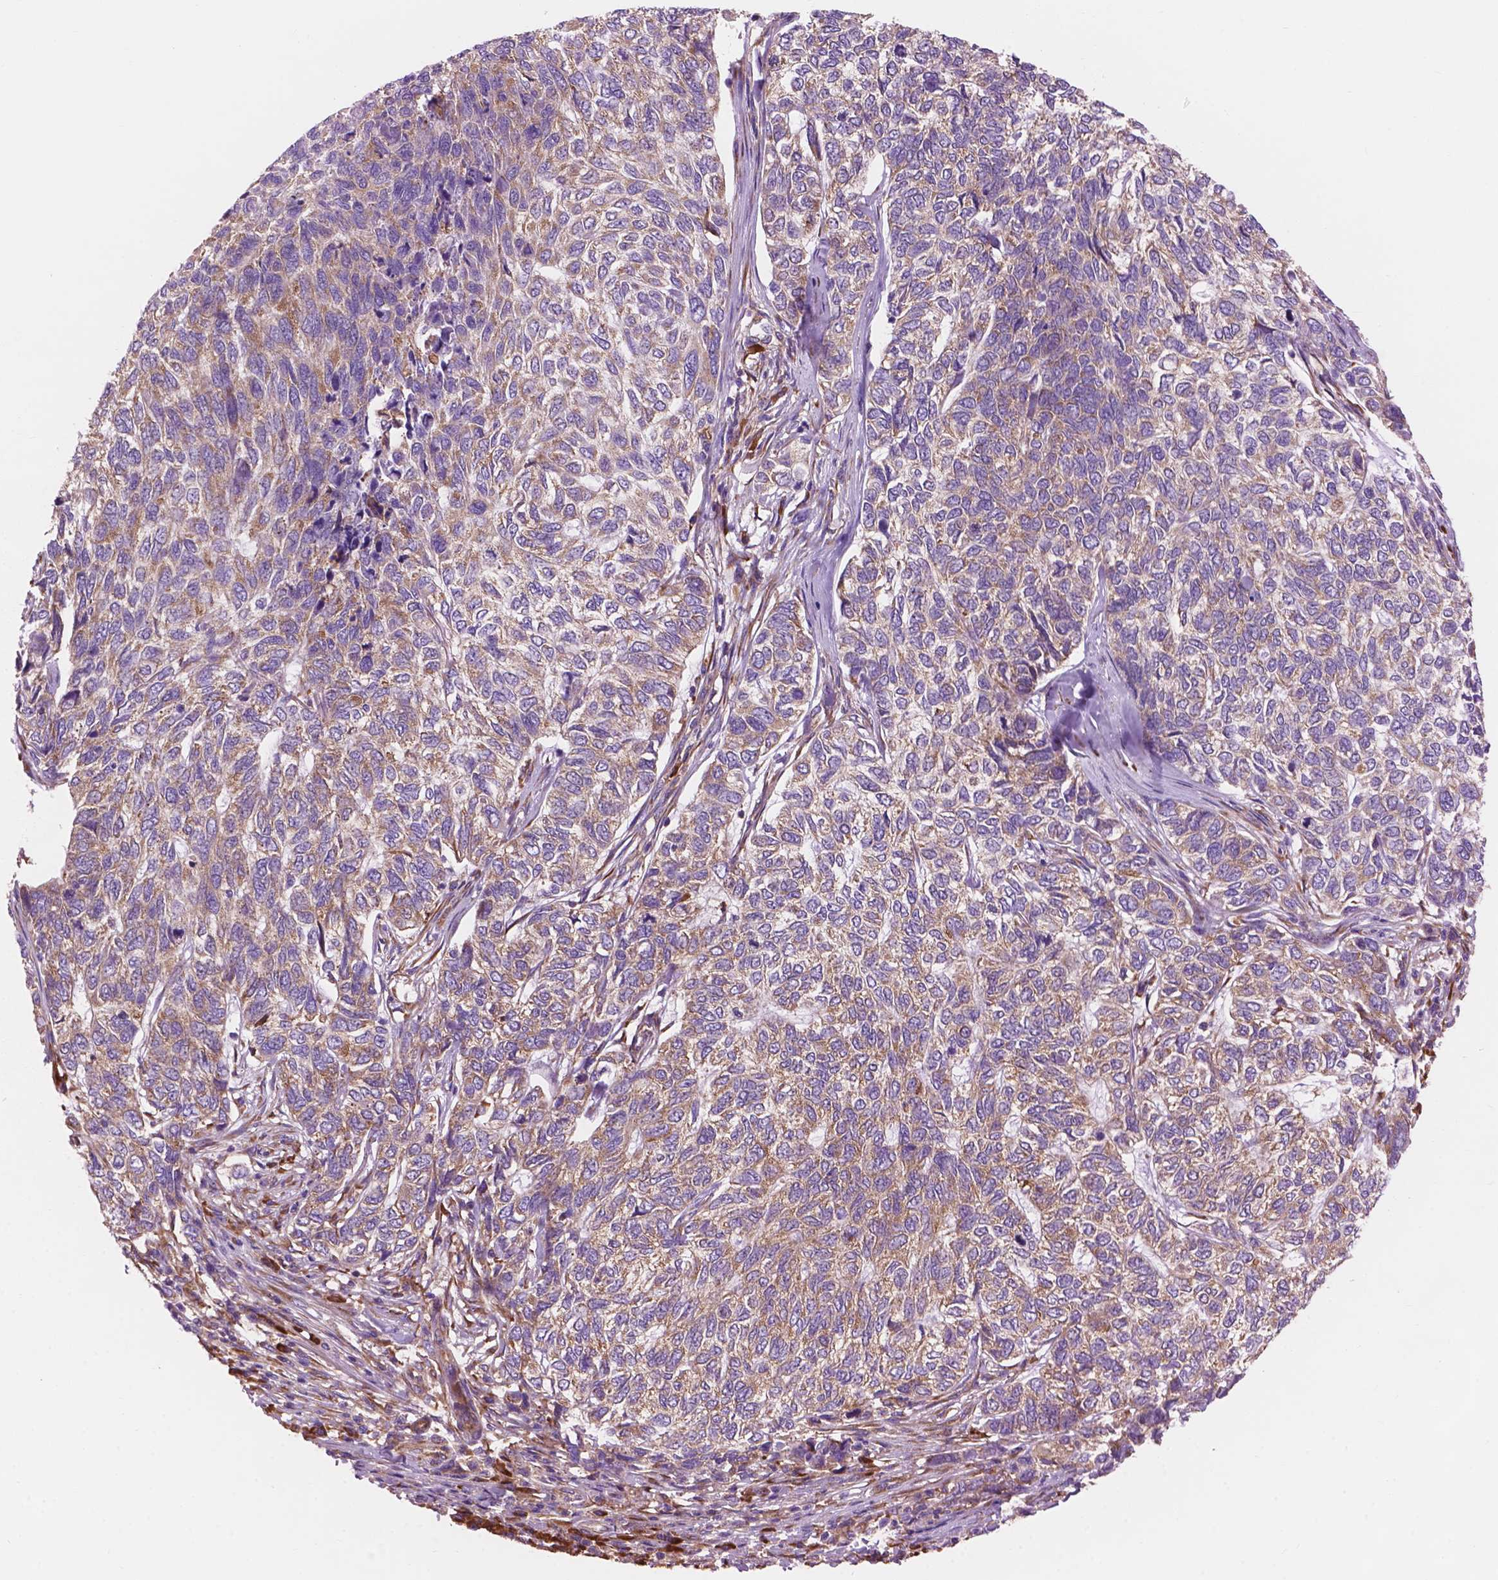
{"staining": {"intensity": "weak", "quantity": ">75%", "location": "cytoplasmic/membranous"}, "tissue": "skin cancer", "cell_type": "Tumor cells", "image_type": "cancer", "snomed": [{"axis": "morphology", "description": "Basal cell carcinoma"}, {"axis": "topography", "description": "Skin"}], "caption": "Human skin basal cell carcinoma stained for a protein (brown) displays weak cytoplasmic/membranous positive staining in about >75% of tumor cells.", "gene": "RPL37A", "patient": {"sex": "female", "age": 65}}